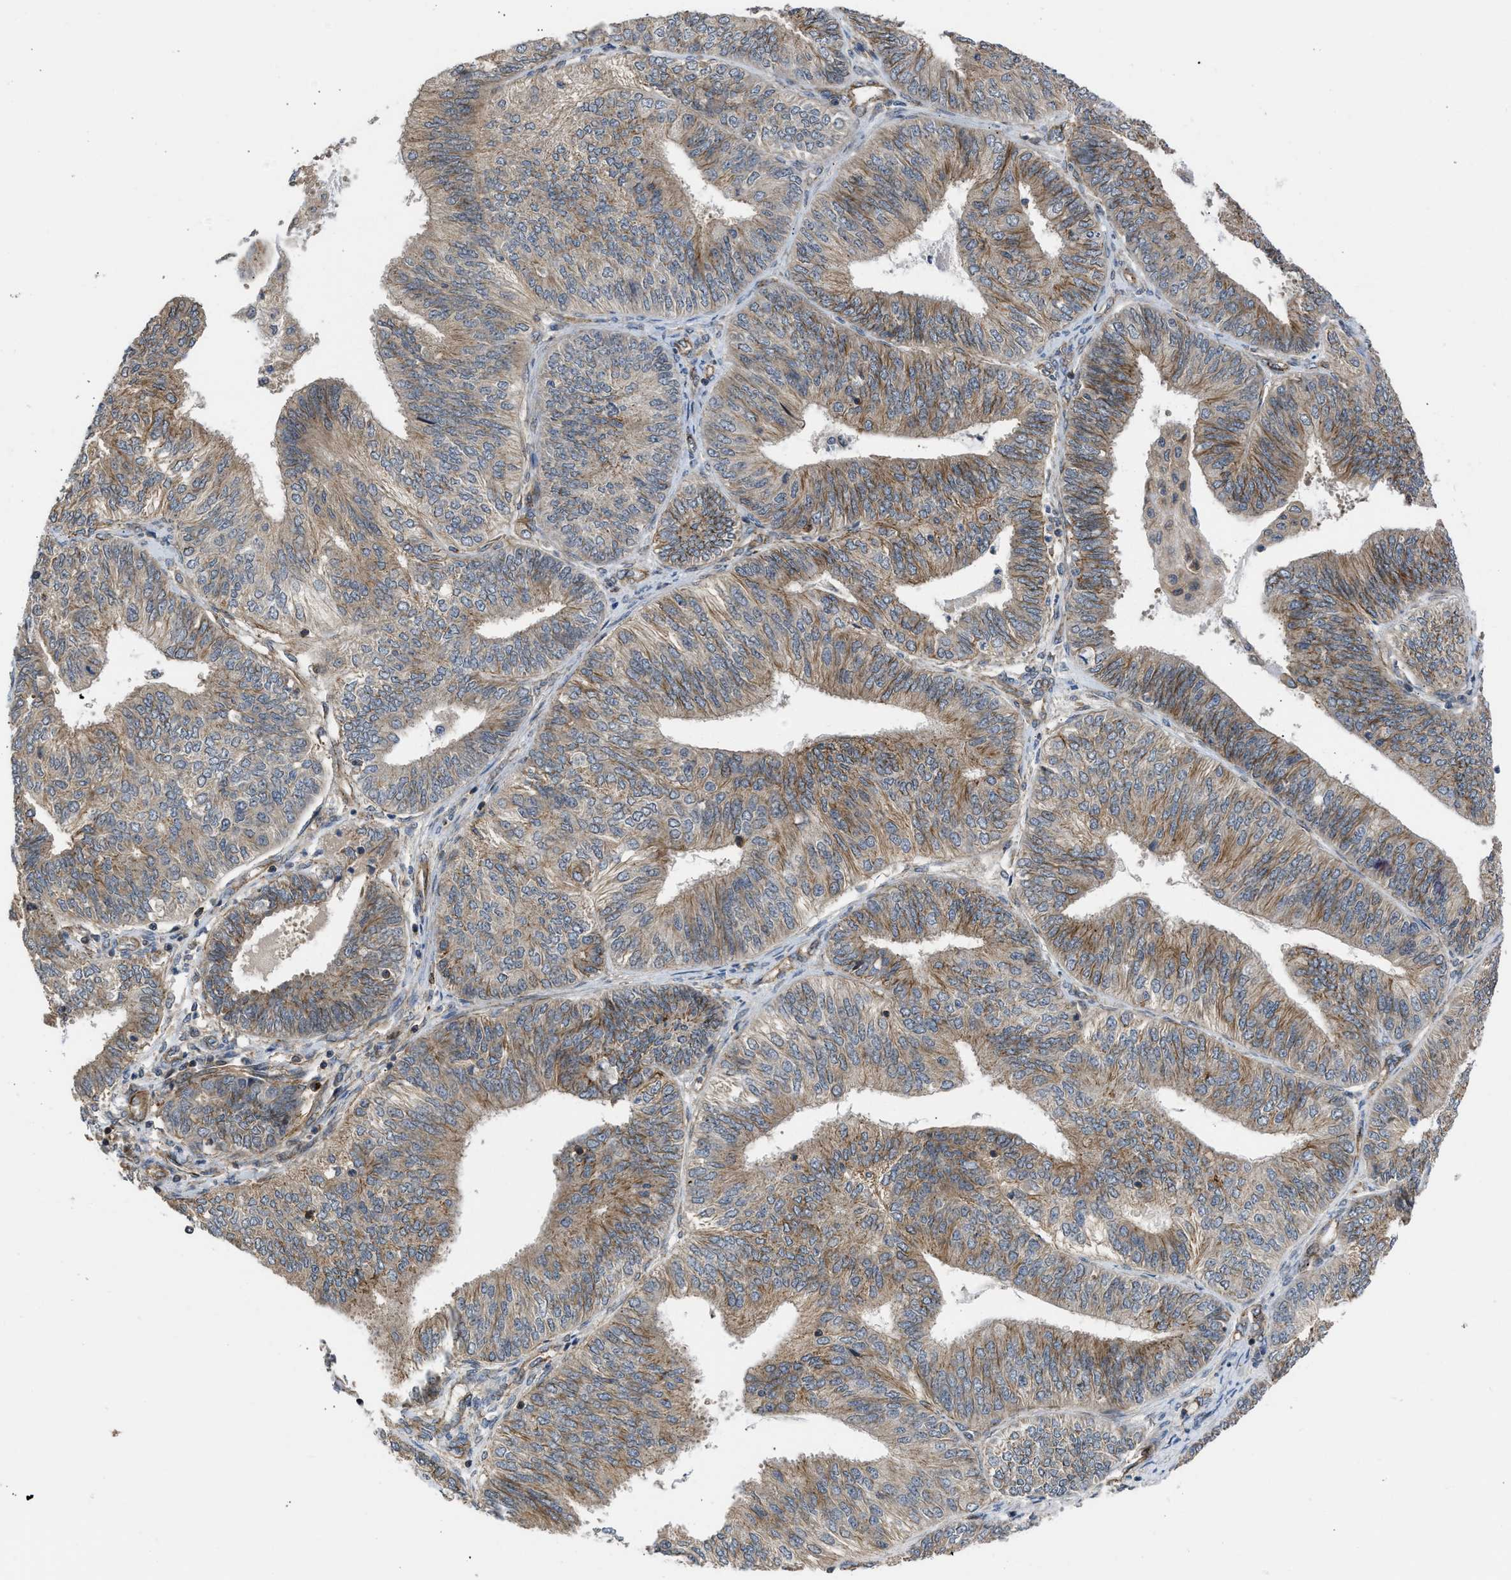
{"staining": {"intensity": "moderate", "quantity": ">75%", "location": "cytoplasmic/membranous"}, "tissue": "endometrial cancer", "cell_type": "Tumor cells", "image_type": "cancer", "snomed": [{"axis": "morphology", "description": "Adenocarcinoma, NOS"}, {"axis": "topography", "description": "Endometrium"}], "caption": "Human endometrial cancer stained for a protein (brown) exhibits moderate cytoplasmic/membranous positive expression in about >75% of tumor cells.", "gene": "GPATCH2L", "patient": {"sex": "female", "age": 58}}